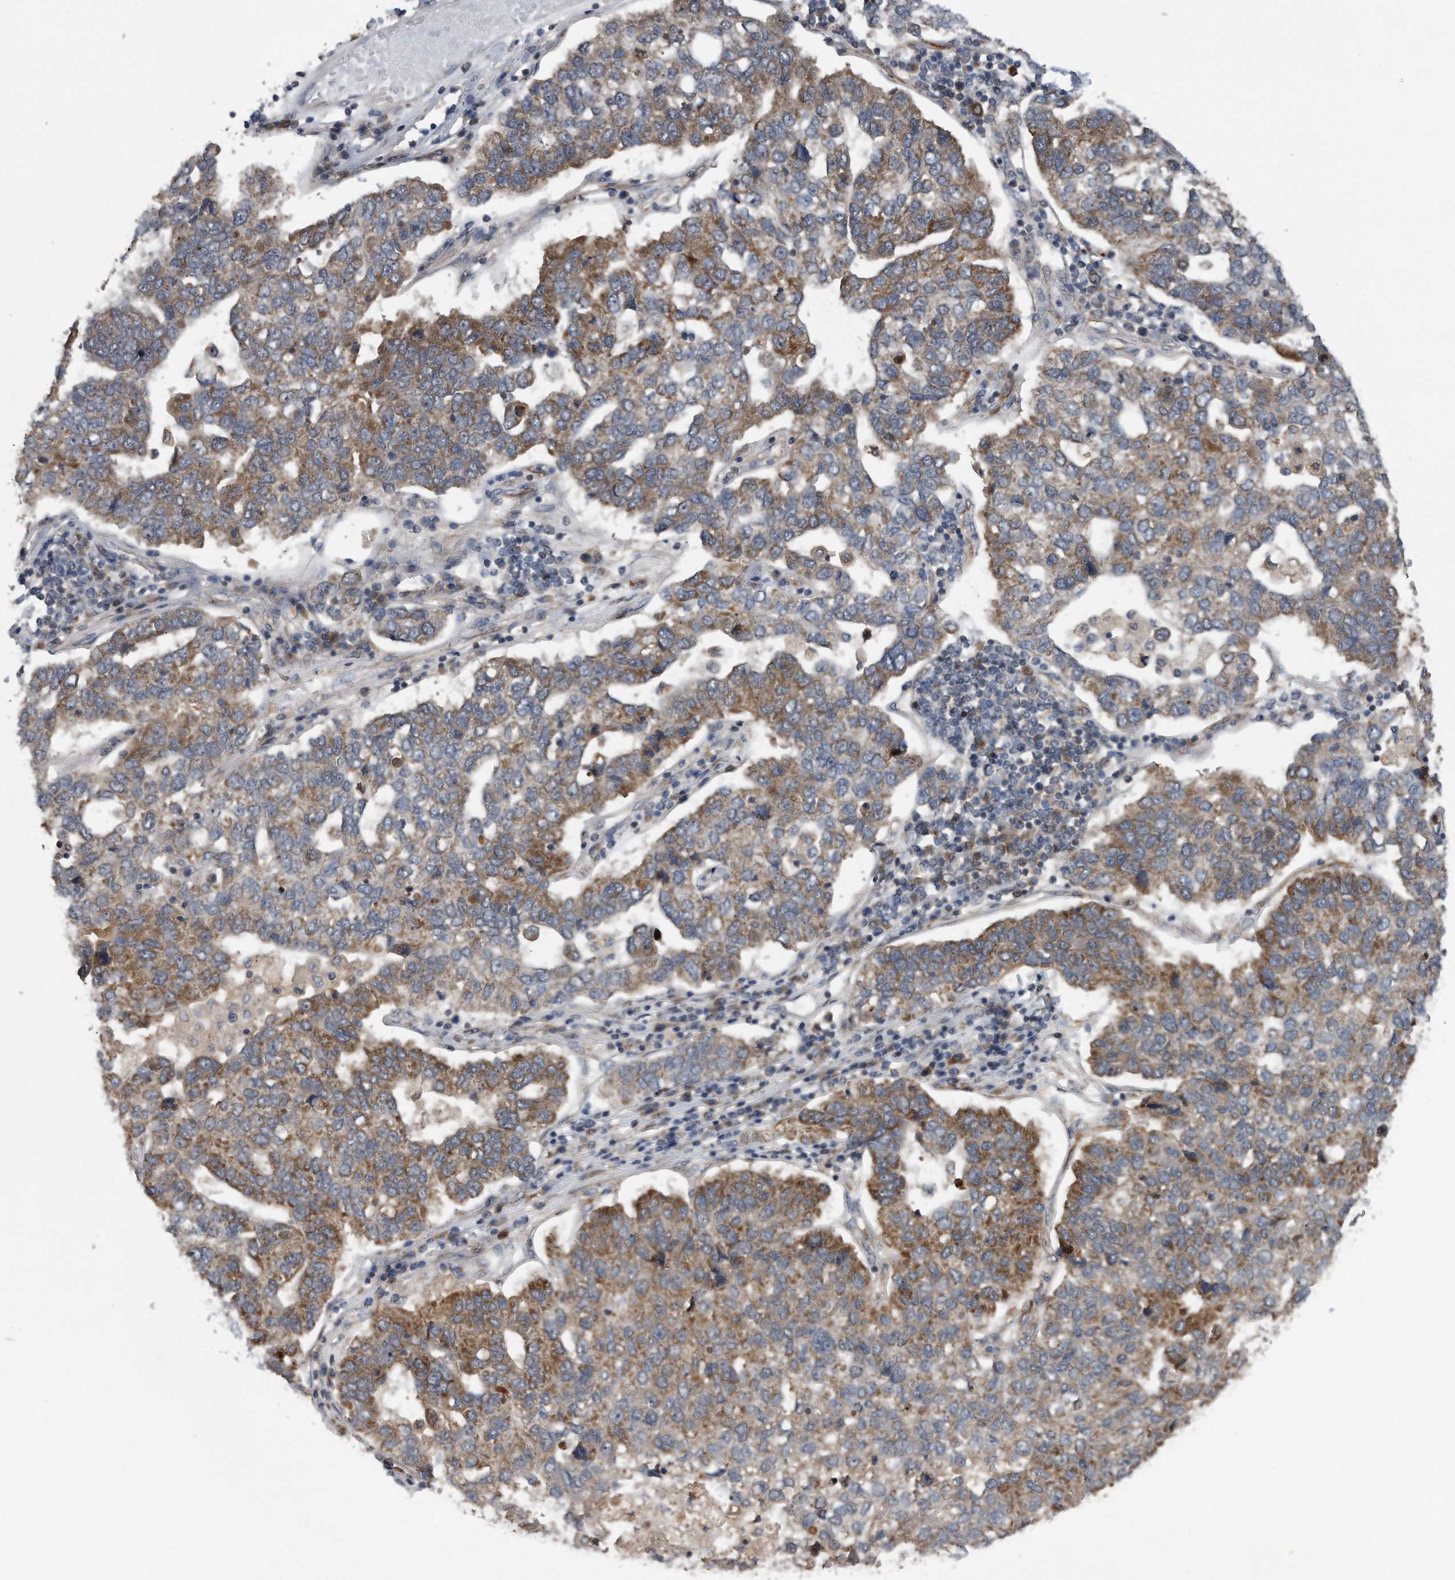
{"staining": {"intensity": "moderate", "quantity": "25%-75%", "location": "cytoplasmic/membranous"}, "tissue": "pancreatic cancer", "cell_type": "Tumor cells", "image_type": "cancer", "snomed": [{"axis": "morphology", "description": "Adenocarcinoma, NOS"}, {"axis": "topography", "description": "Pancreas"}], "caption": "Adenocarcinoma (pancreatic) tissue shows moderate cytoplasmic/membranous staining in approximately 25%-75% of tumor cells, visualized by immunohistochemistry.", "gene": "LYRM4", "patient": {"sex": "female", "age": 61}}